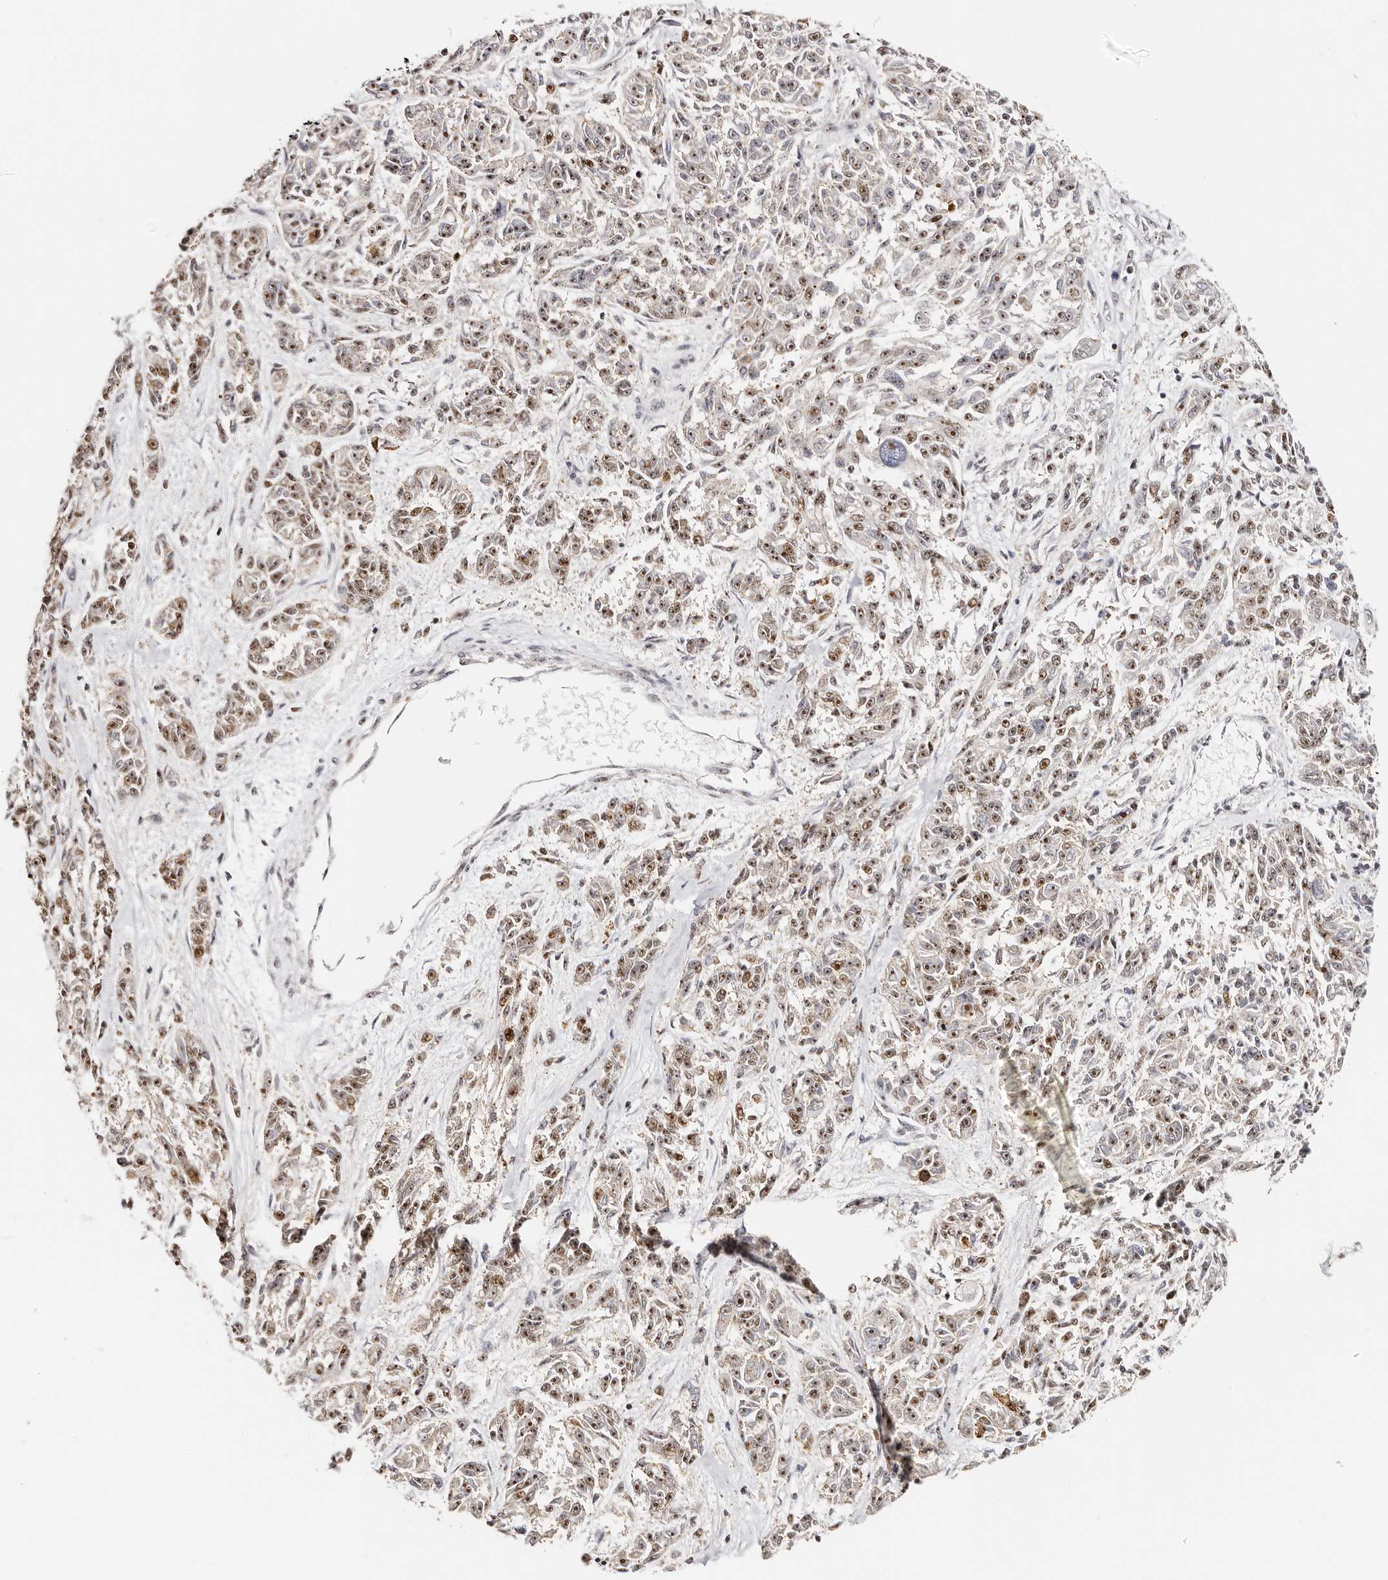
{"staining": {"intensity": "strong", "quantity": "25%-75%", "location": "nuclear"}, "tissue": "melanoma", "cell_type": "Tumor cells", "image_type": "cancer", "snomed": [{"axis": "morphology", "description": "Malignant melanoma, NOS"}, {"axis": "topography", "description": "Skin"}], "caption": "Immunohistochemistry histopathology image of neoplastic tissue: malignant melanoma stained using immunohistochemistry reveals high levels of strong protein expression localized specifically in the nuclear of tumor cells, appearing as a nuclear brown color.", "gene": "IQGAP3", "patient": {"sex": "male", "age": 53}}